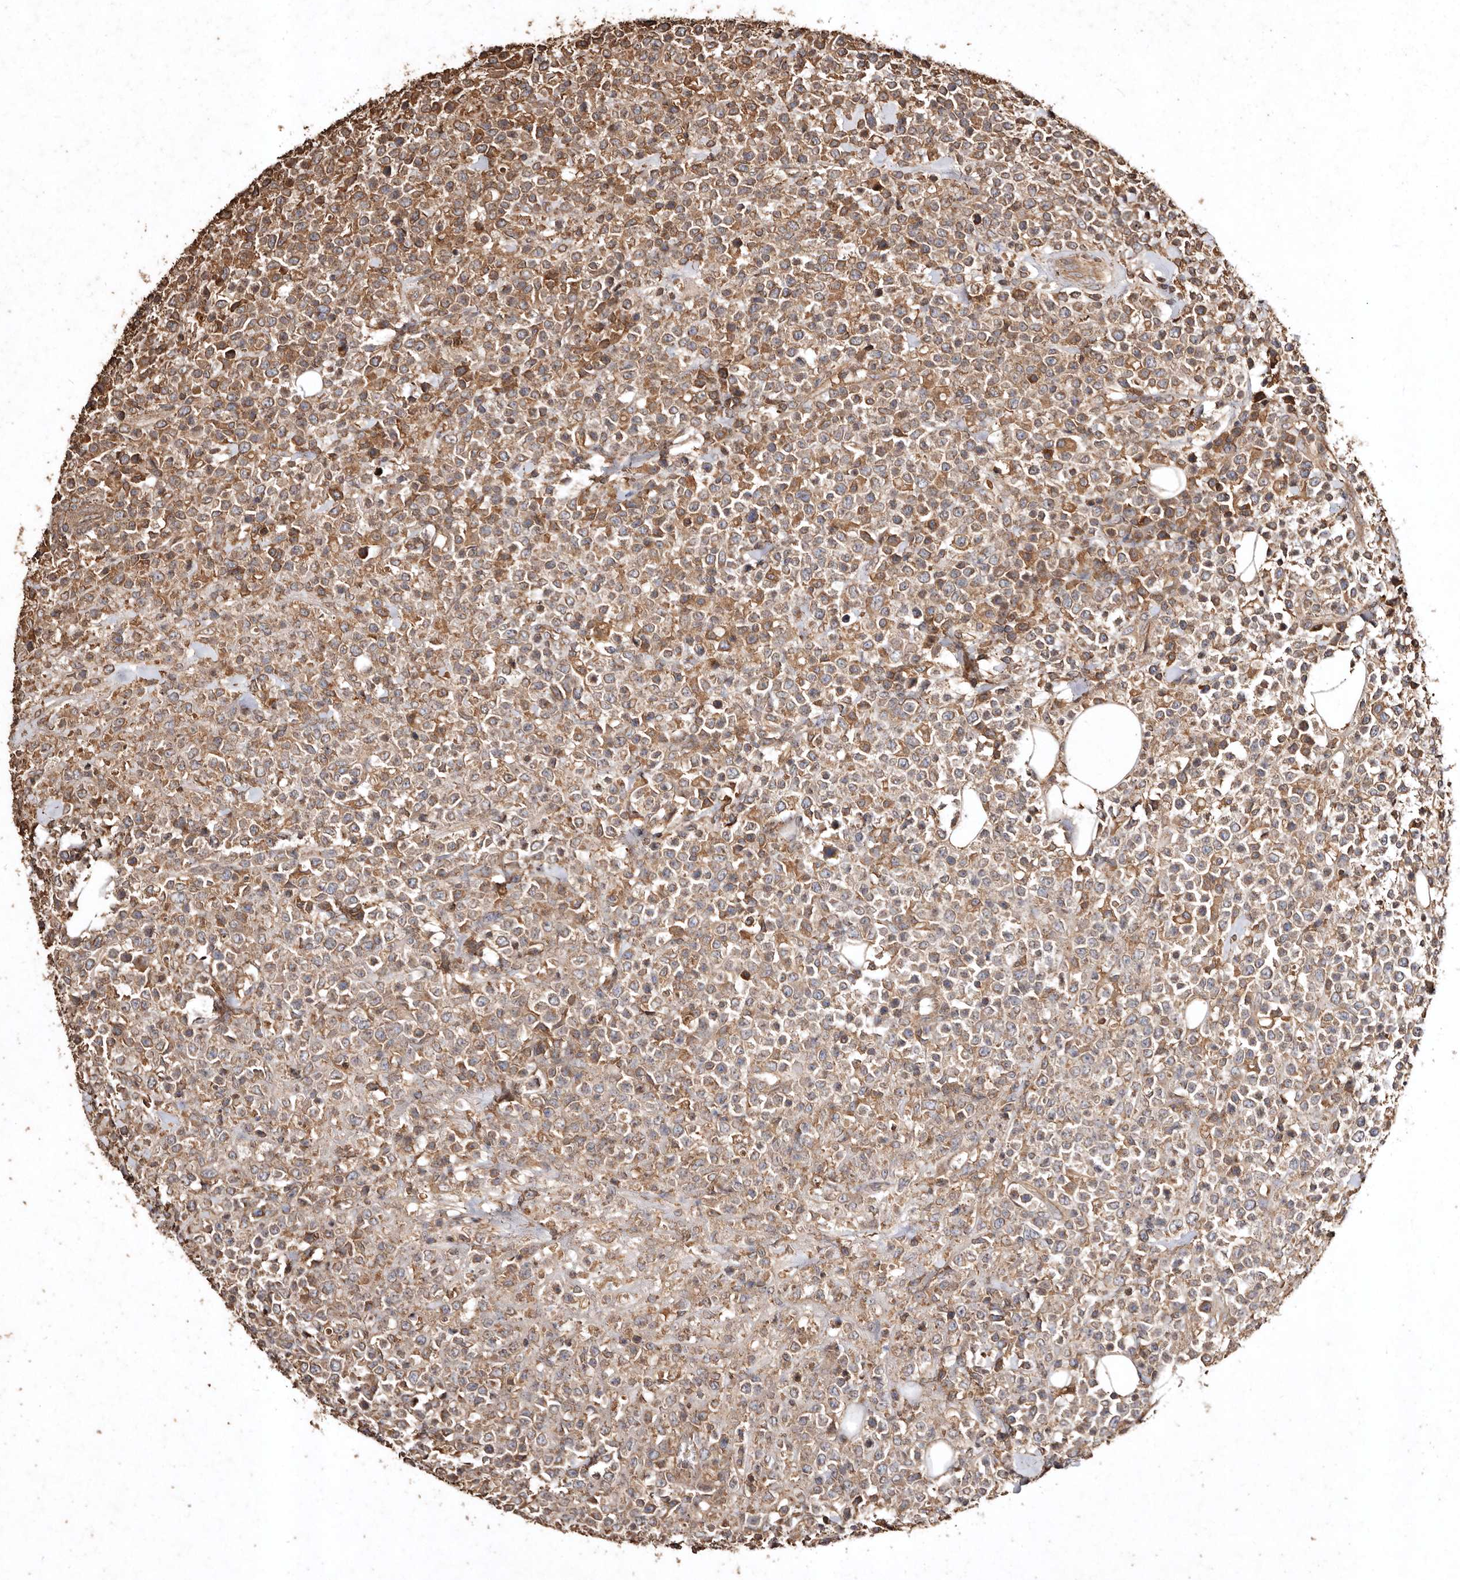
{"staining": {"intensity": "moderate", "quantity": ">75%", "location": "cytoplasmic/membranous"}, "tissue": "lymphoma", "cell_type": "Tumor cells", "image_type": "cancer", "snomed": [{"axis": "morphology", "description": "Malignant lymphoma, non-Hodgkin's type, High grade"}, {"axis": "topography", "description": "Colon"}], "caption": "High-power microscopy captured an IHC photomicrograph of high-grade malignant lymphoma, non-Hodgkin's type, revealing moderate cytoplasmic/membranous expression in about >75% of tumor cells. (Stains: DAB (3,3'-diaminobenzidine) in brown, nuclei in blue, Microscopy: brightfield microscopy at high magnification).", "gene": "FARS2", "patient": {"sex": "female", "age": 53}}